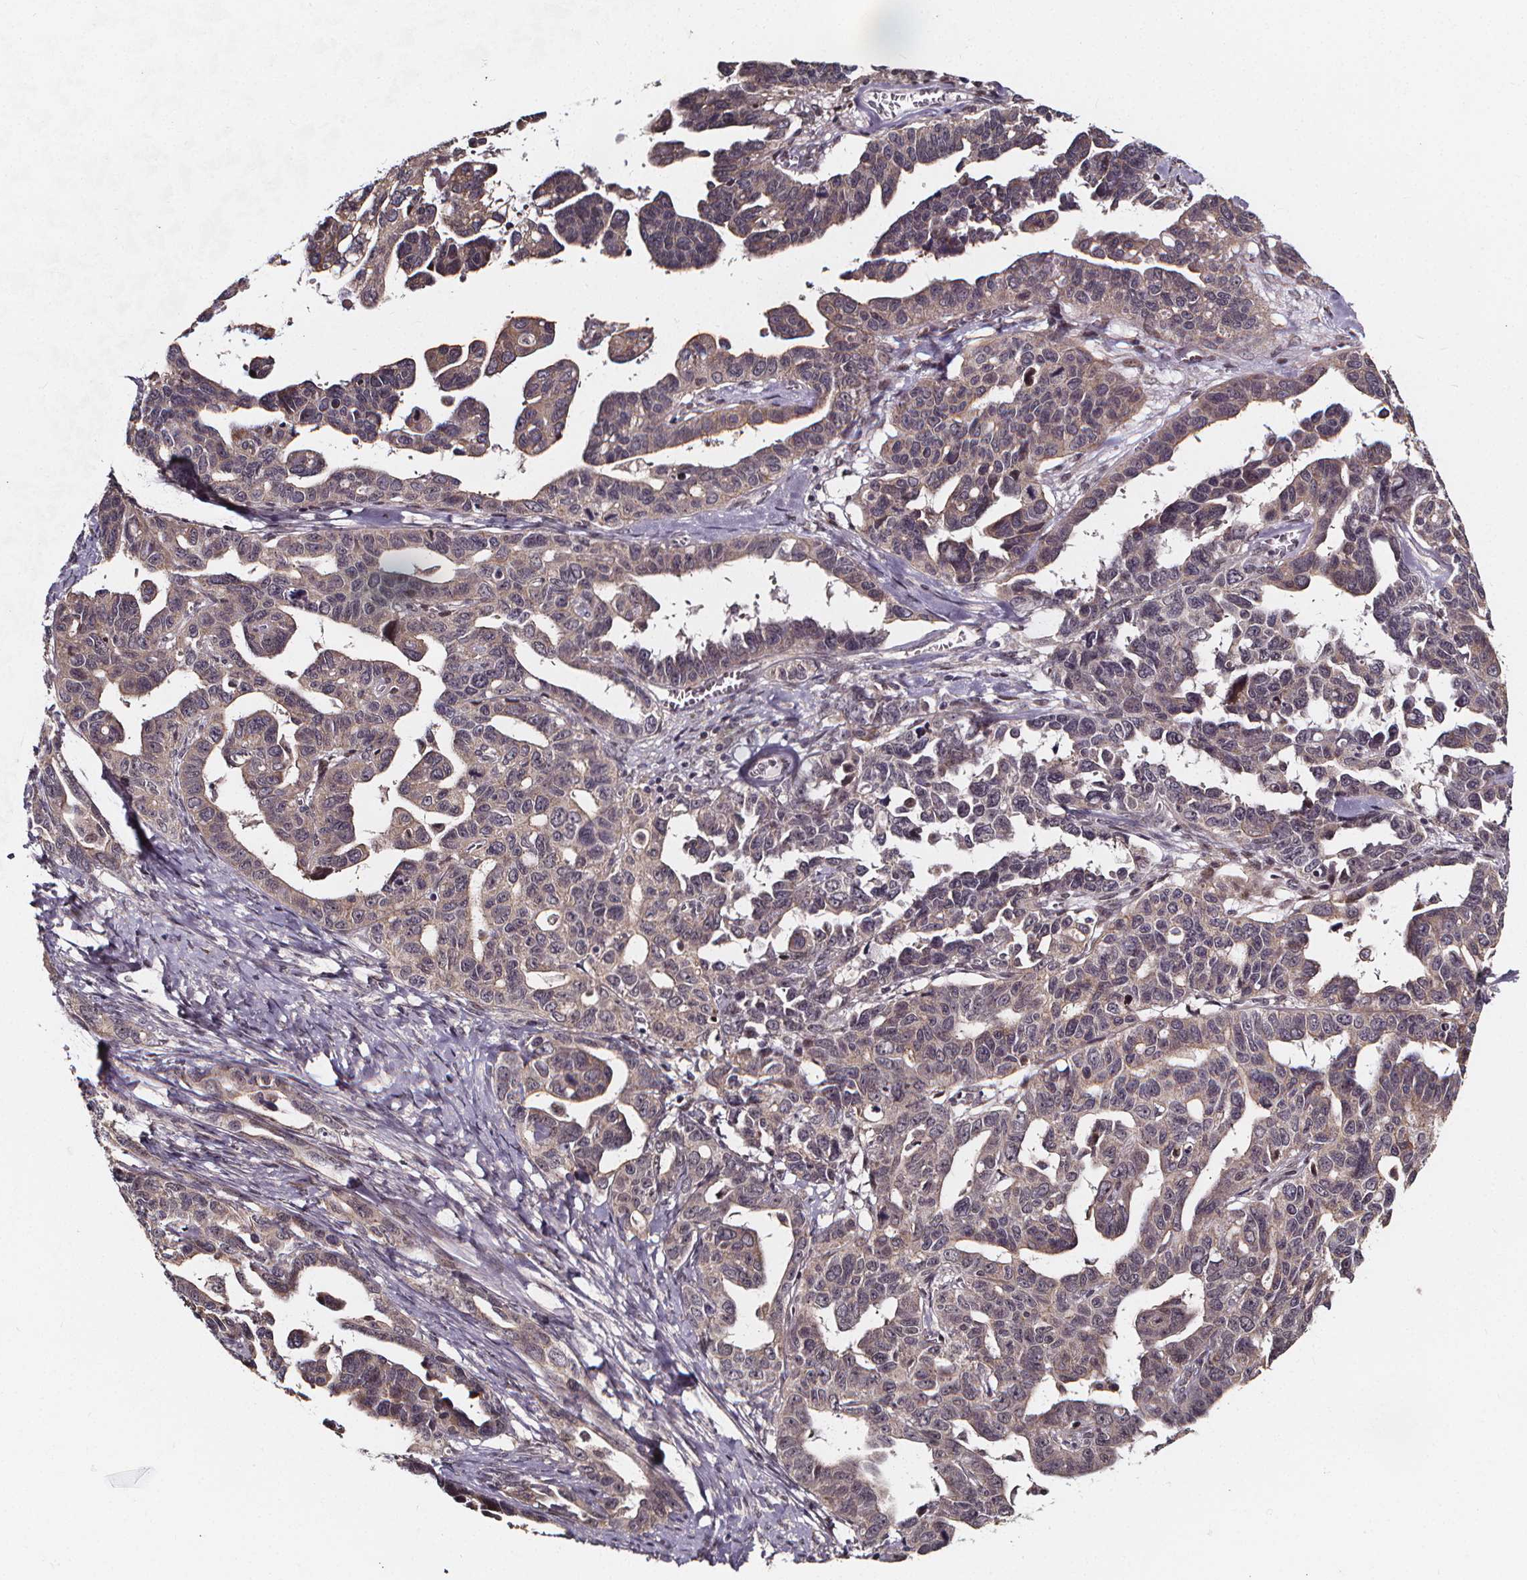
{"staining": {"intensity": "negative", "quantity": "none", "location": "none"}, "tissue": "ovarian cancer", "cell_type": "Tumor cells", "image_type": "cancer", "snomed": [{"axis": "morphology", "description": "Cystadenocarcinoma, serous, NOS"}, {"axis": "topography", "description": "Ovary"}], "caption": "DAB (3,3'-diaminobenzidine) immunohistochemical staining of human ovarian serous cystadenocarcinoma exhibits no significant expression in tumor cells.", "gene": "DDIT3", "patient": {"sex": "female", "age": 69}}